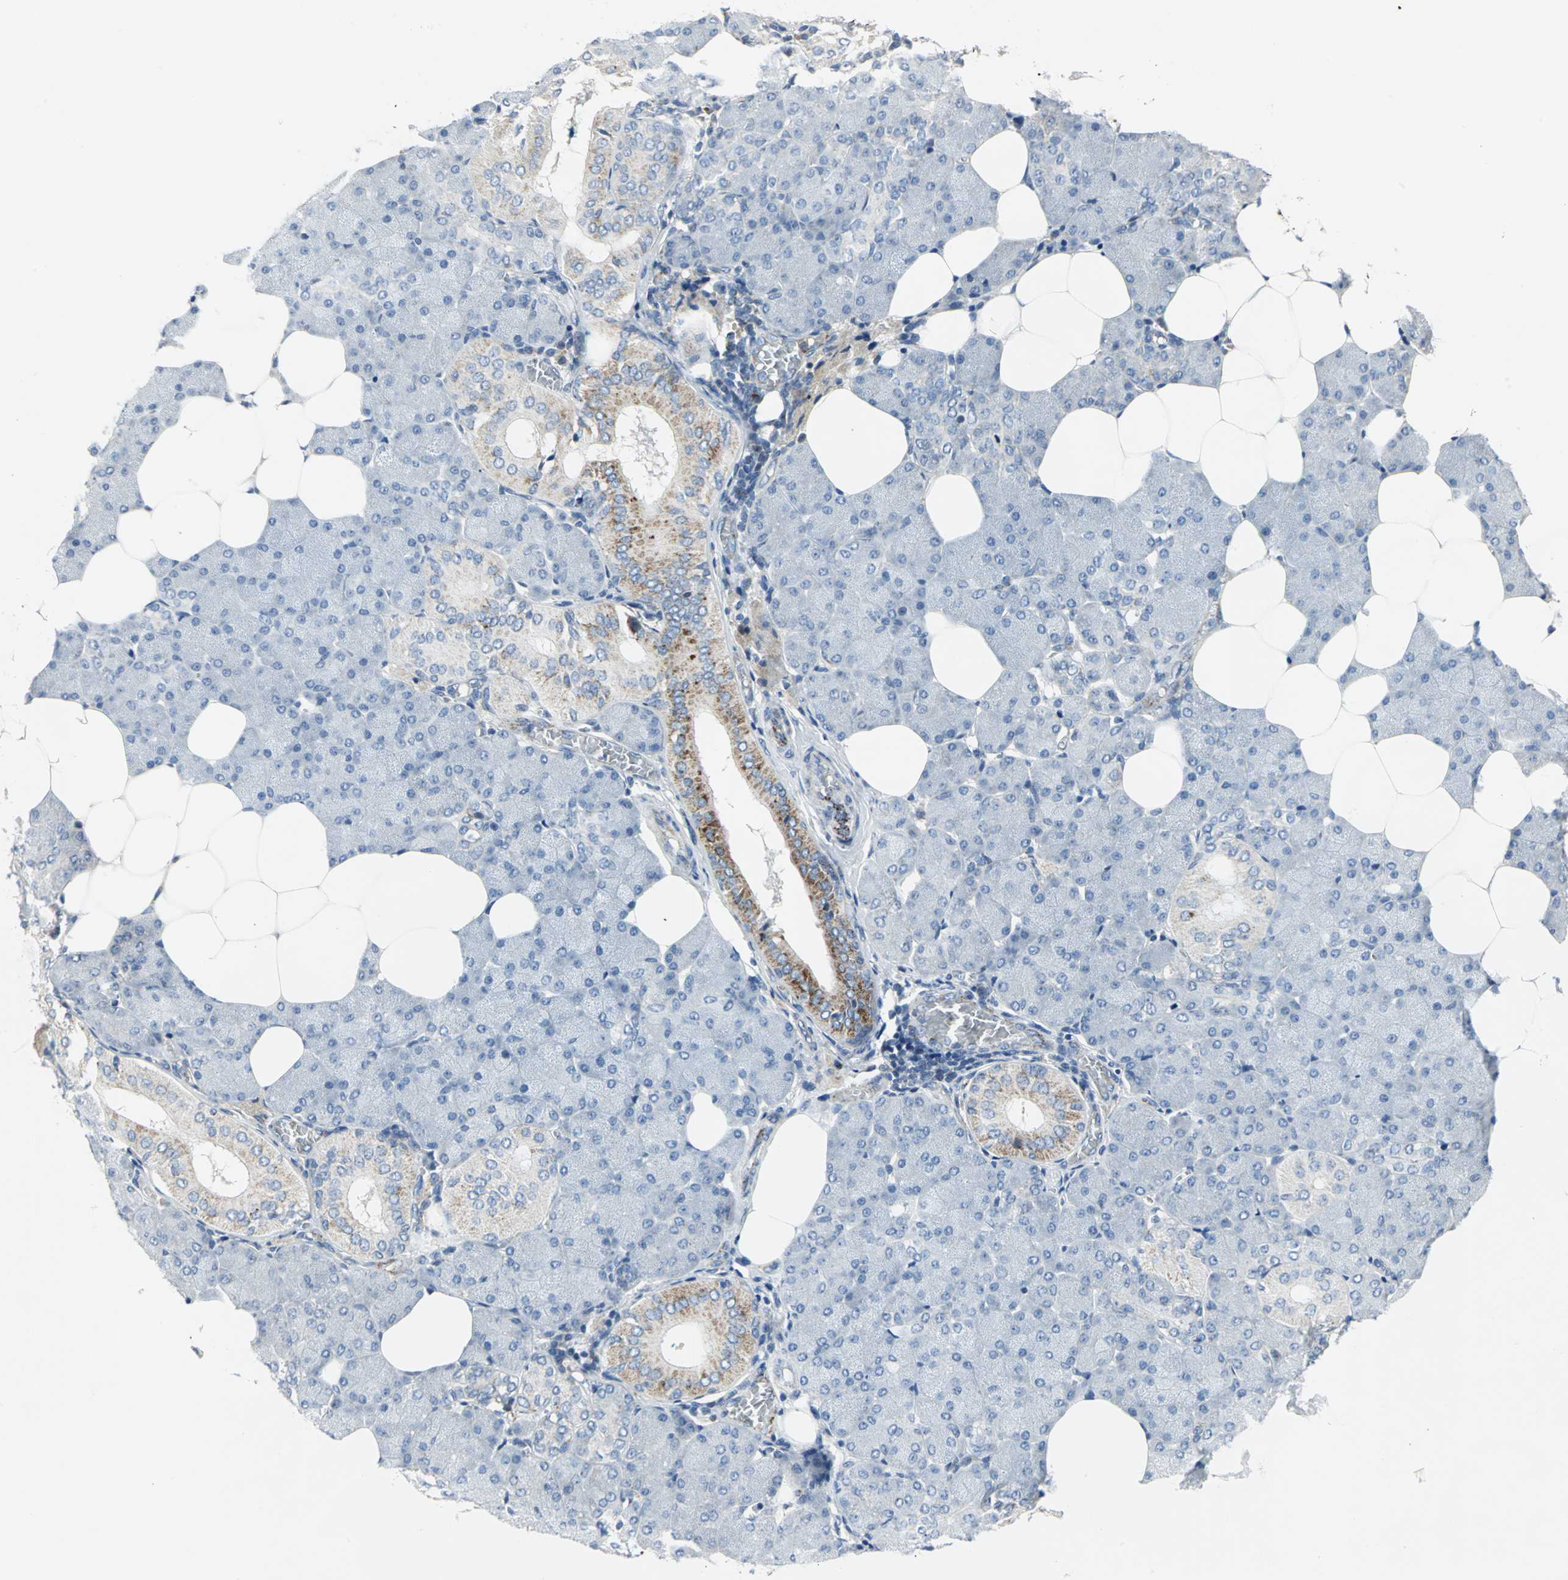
{"staining": {"intensity": "moderate", "quantity": "25%-75%", "location": "cytoplasmic/membranous"}, "tissue": "salivary gland", "cell_type": "Glandular cells", "image_type": "normal", "snomed": [{"axis": "morphology", "description": "Normal tissue, NOS"}, {"axis": "morphology", "description": "Adenoma, NOS"}, {"axis": "topography", "description": "Salivary gland"}], "caption": "Immunohistochemical staining of normal human salivary gland shows moderate cytoplasmic/membranous protein expression in approximately 25%-75% of glandular cells.", "gene": "SPPL2B", "patient": {"sex": "female", "age": 32}}